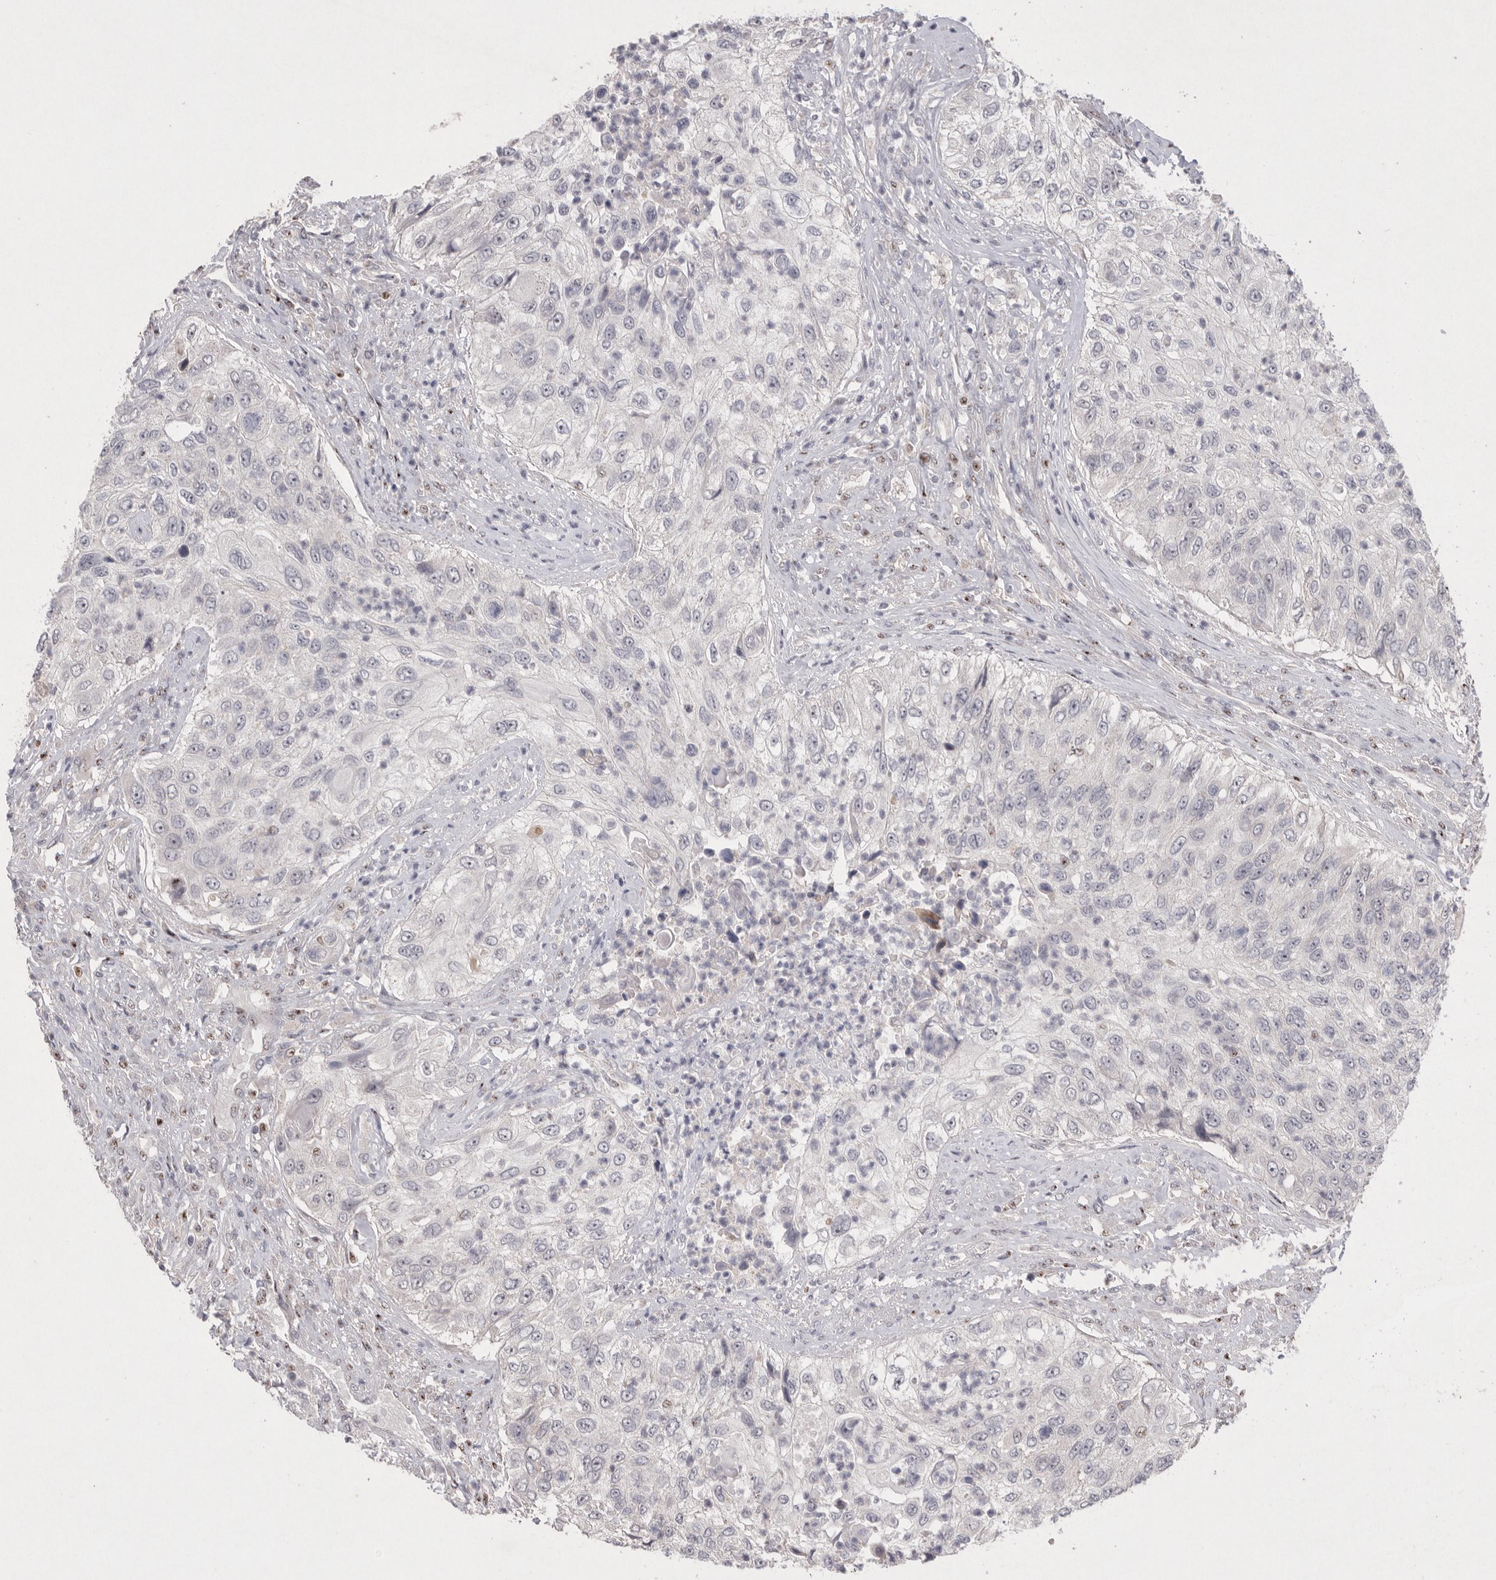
{"staining": {"intensity": "negative", "quantity": "none", "location": "none"}, "tissue": "urothelial cancer", "cell_type": "Tumor cells", "image_type": "cancer", "snomed": [{"axis": "morphology", "description": "Urothelial carcinoma, High grade"}, {"axis": "topography", "description": "Urinary bladder"}], "caption": "Histopathology image shows no significant protein expression in tumor cells of urothelial carcinoma (high-grade). The staining was performed using DAB to visualize the protein expression in brown, while the nuclei were stained in blue with hematoxylin (Magnification: 20x).", "gene": "HUS1", "patient": {"sex": "female", "age": 60}}